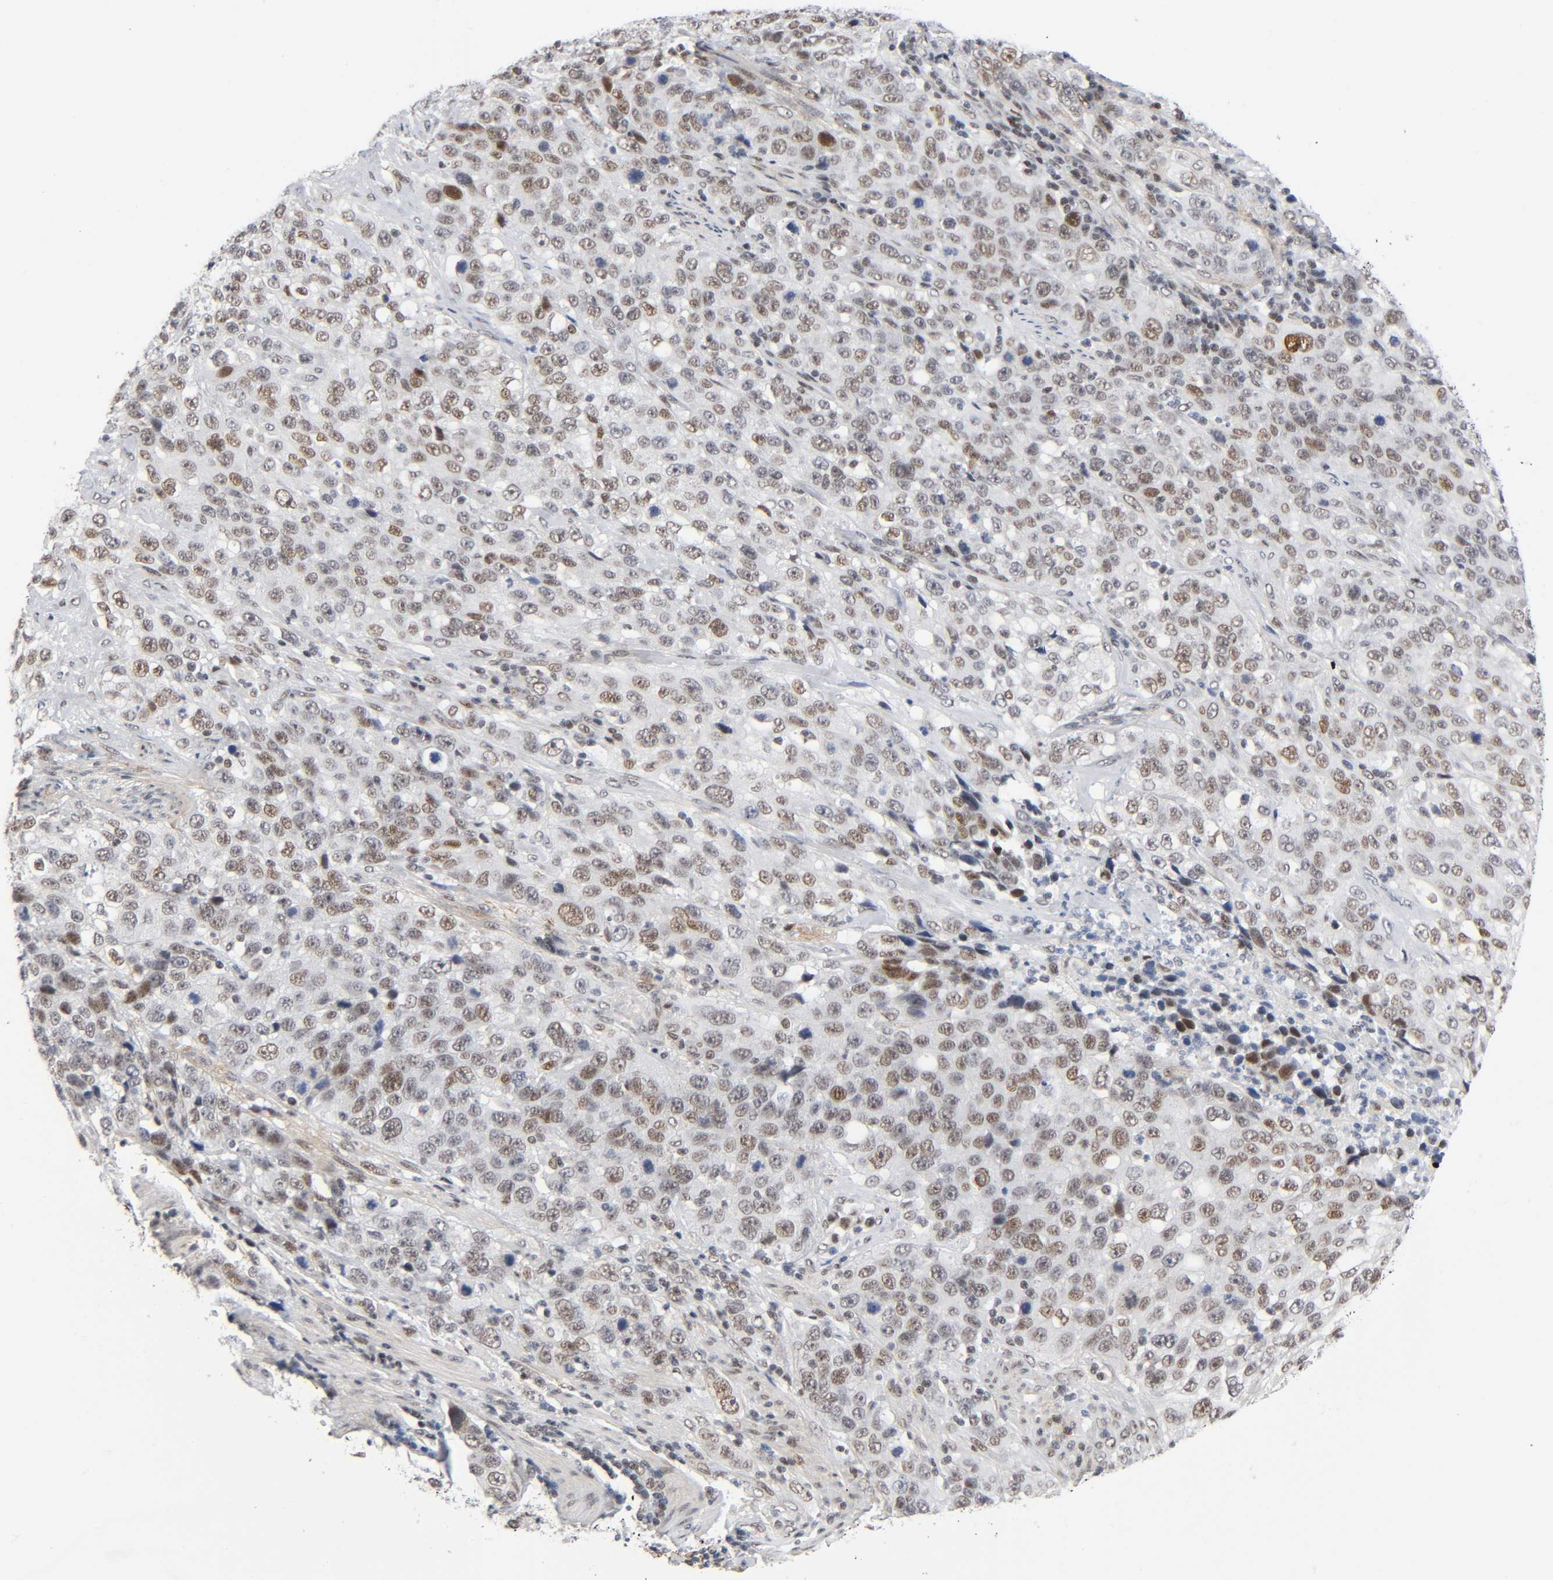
{"staining": {"intensity": "weak", "quantity": ">75%", "location": "nuclear"}, "tissue": "stomach cancer", "cell_type": "Tumor cells", "image_type": "cancer", "snomed": [{"axis": "morphology", "description": "Normal tissue, NOS"}, {"axis": "morphology", "description": "Adenocarcinoma, NOS"}, {"axis": "topography", "description": "Stomach"}], "caption": "Immunohistochemical staining of human stomach cancer (adenocarcinoma) displays low levels of weak nuclear expression in about >75% of tumor cells.", "gene": "DIDO1", "patient": {"sex": "male", "age": 48}}